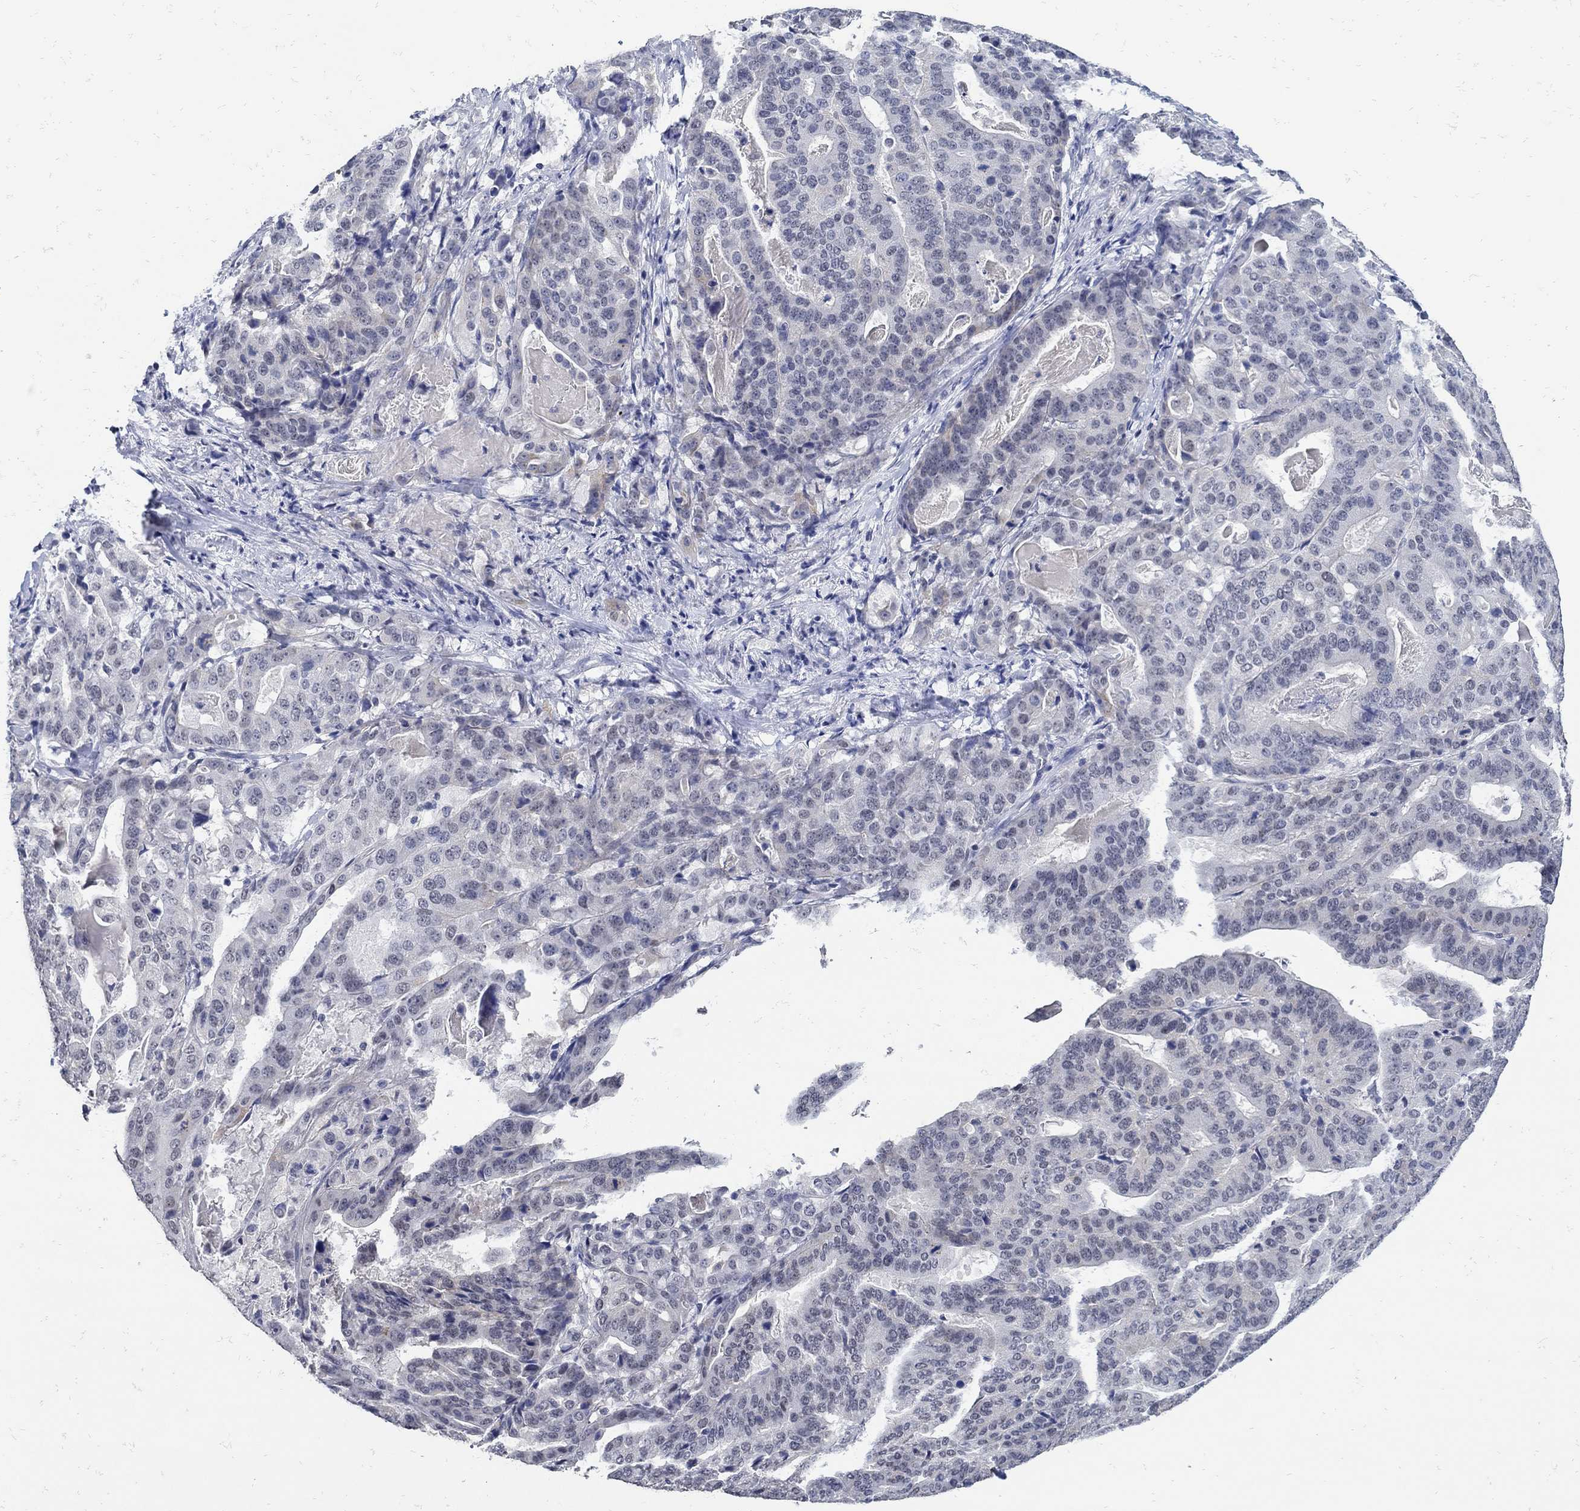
{"staining": {"intensity": "negative", "quantity": "none", "location": "none"}, "tissue": "stomach cancer", "cell_type": "Tumor cells", "image_type": "cancer", "snomed": [{"axis": "morphology", "description": "Adenocarcinoma, NOS"}, {"axis": "topography", "description": "Stomach"}], "caption": "High power microscopy photomicrograph of an IHC histopathology image of stomach cancer, revealing no significant positivity in tumor cells. Nuclei are stained in blue.", "gene": "KCNN3", "patient": {"sex": "male", "age": 48}}